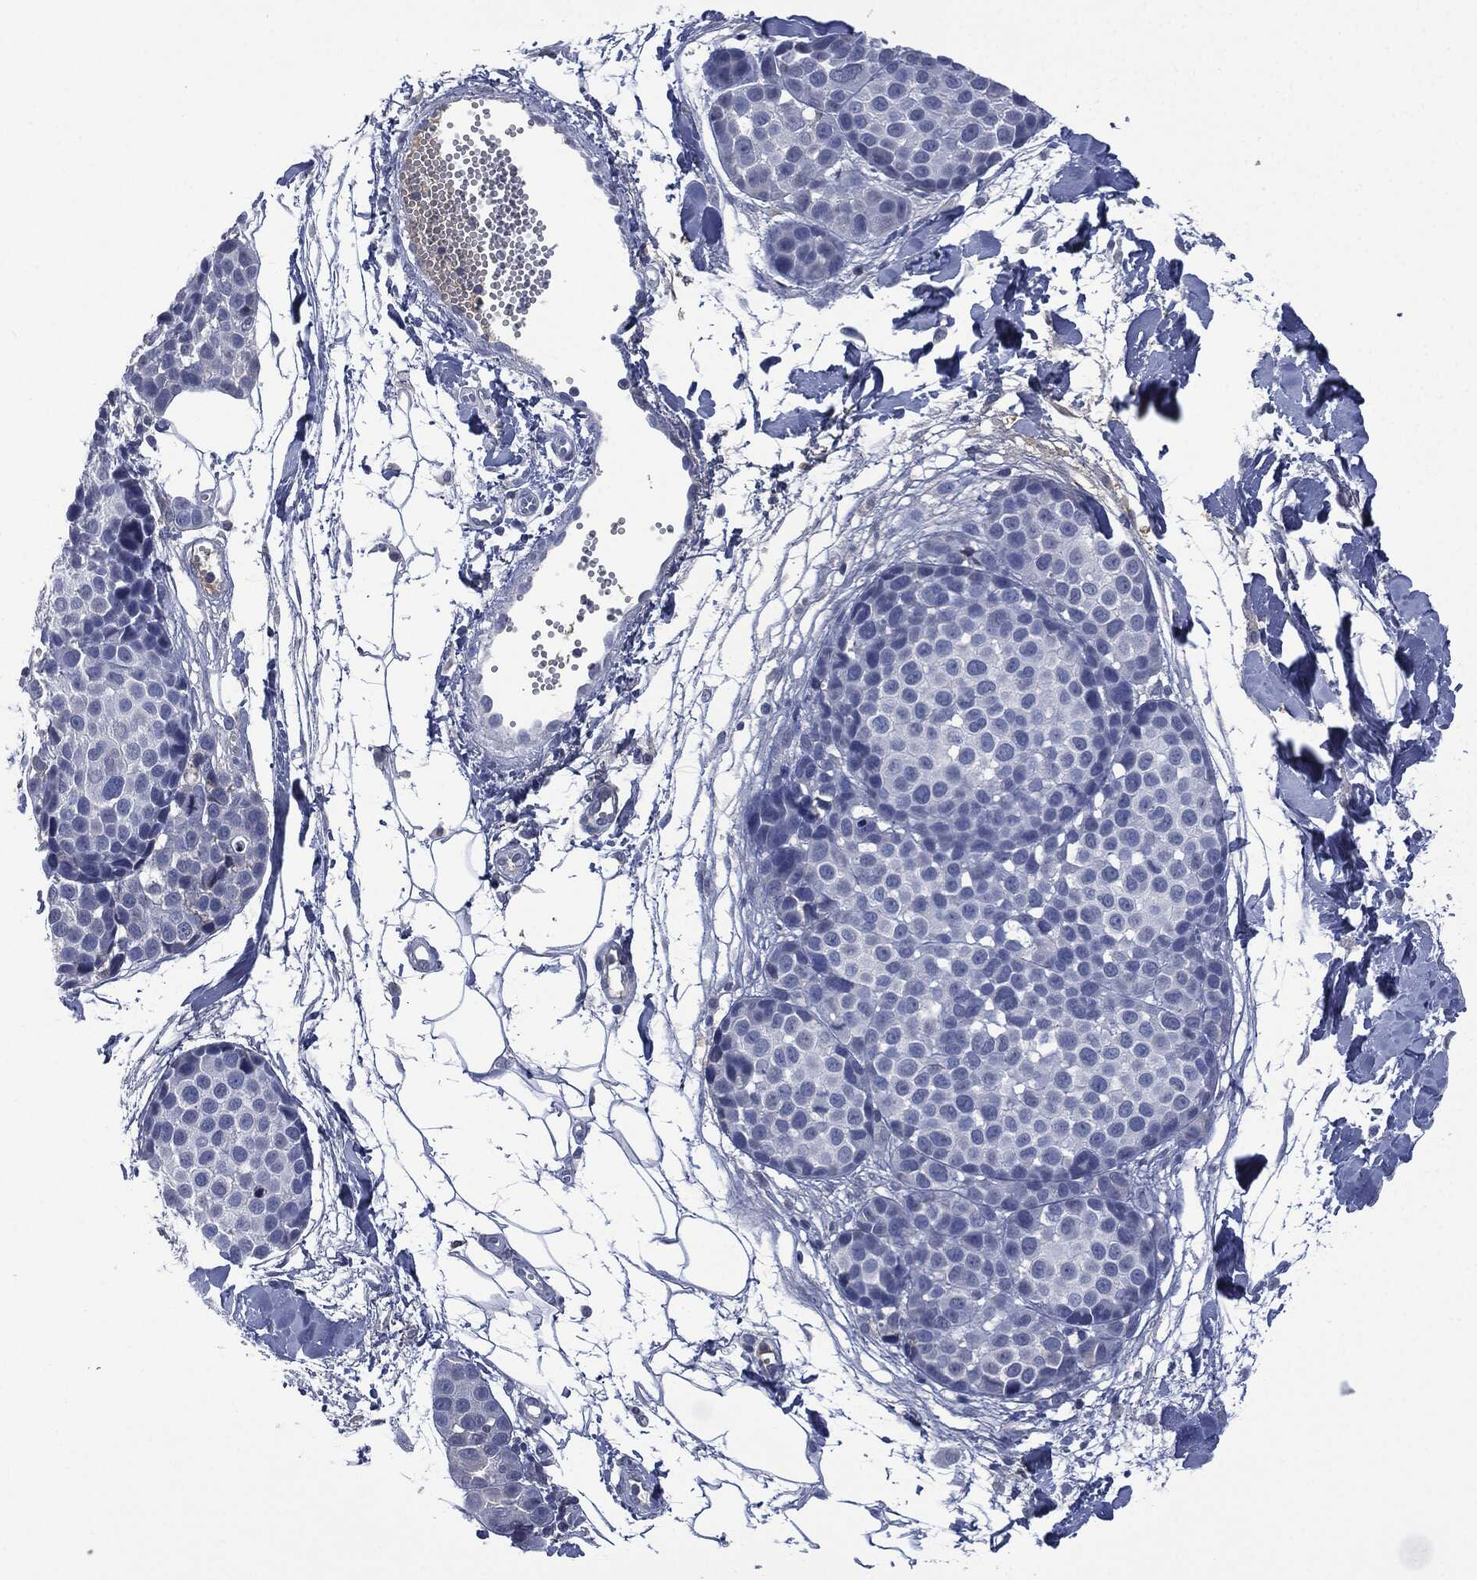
{"staining": {"intensity": "negative", "quantity": "none", "location": "none"}, "tissue": "melanoma", "cell_type": "Tumor cells", "image_type": "cancer", "snomed": [{"axis": "morphology", "description": "Malignant melanoma, NOS"}, {"axis": "topography", "description": "Skin"}], "caption": "Tumor cells are negative for protein expression in human melanoma.", "gene": "SIGLEC7", "patient": {"sex": "female", "age": 86}}